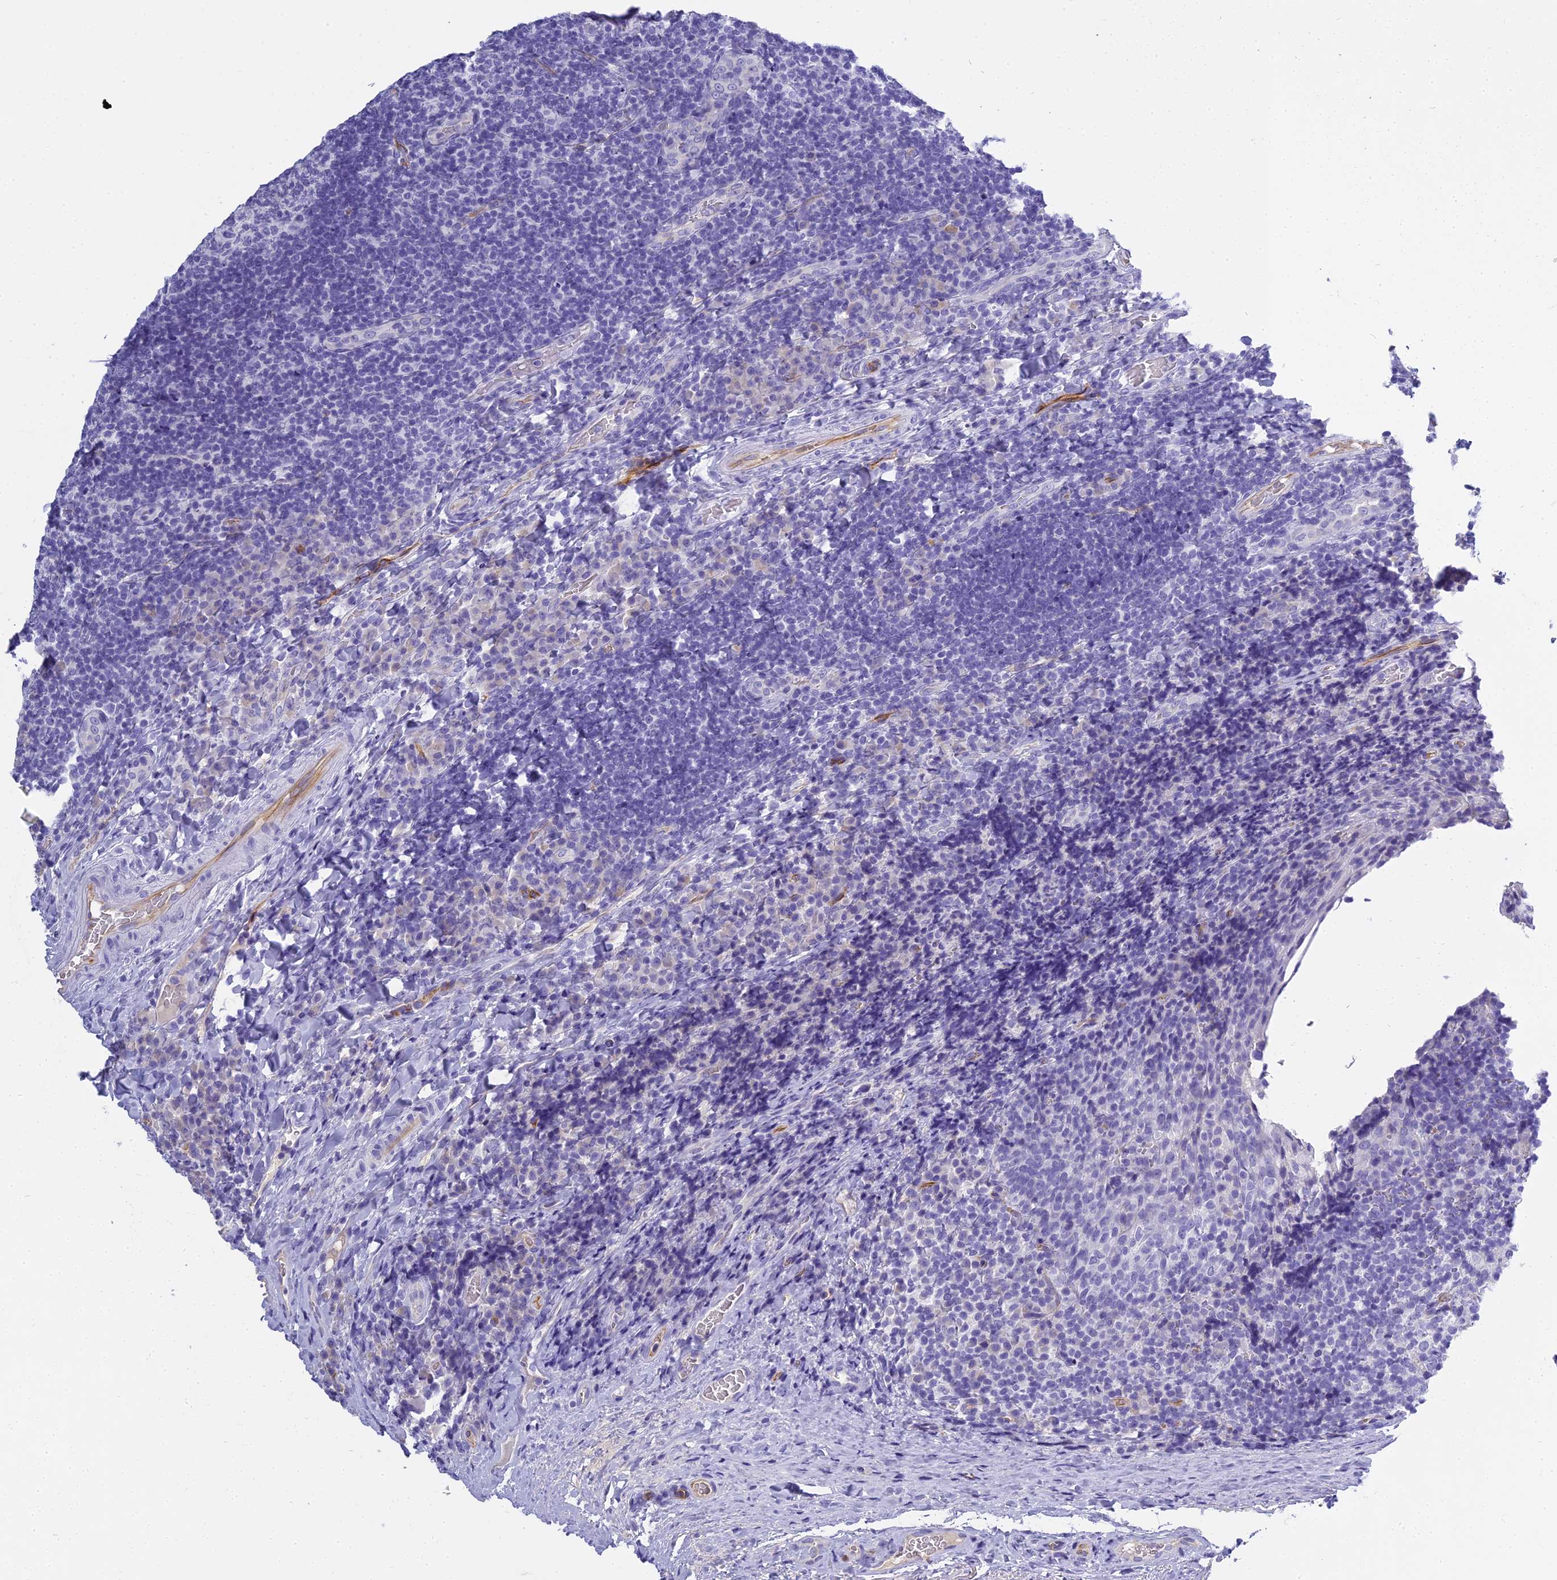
{"staining": {"intensity": "negative", "quantity": "none", "location": "none"}, "tissue": "tonsil", "cell_type": "Germinal center cells", "image_type": "normal", "snomed": [{"axis": "morphology", "description": "Normal tissue, NOS"}, {"axis": "topography", "description": "Tonsil"}], "caption": "The micrograph exhibits no significant positivity in germinal center cells of tonsil. (DAB immunohistochemistry, high magnification).", "gene": "NINJ1", "patient": {"sex": "male", "age": 17}}